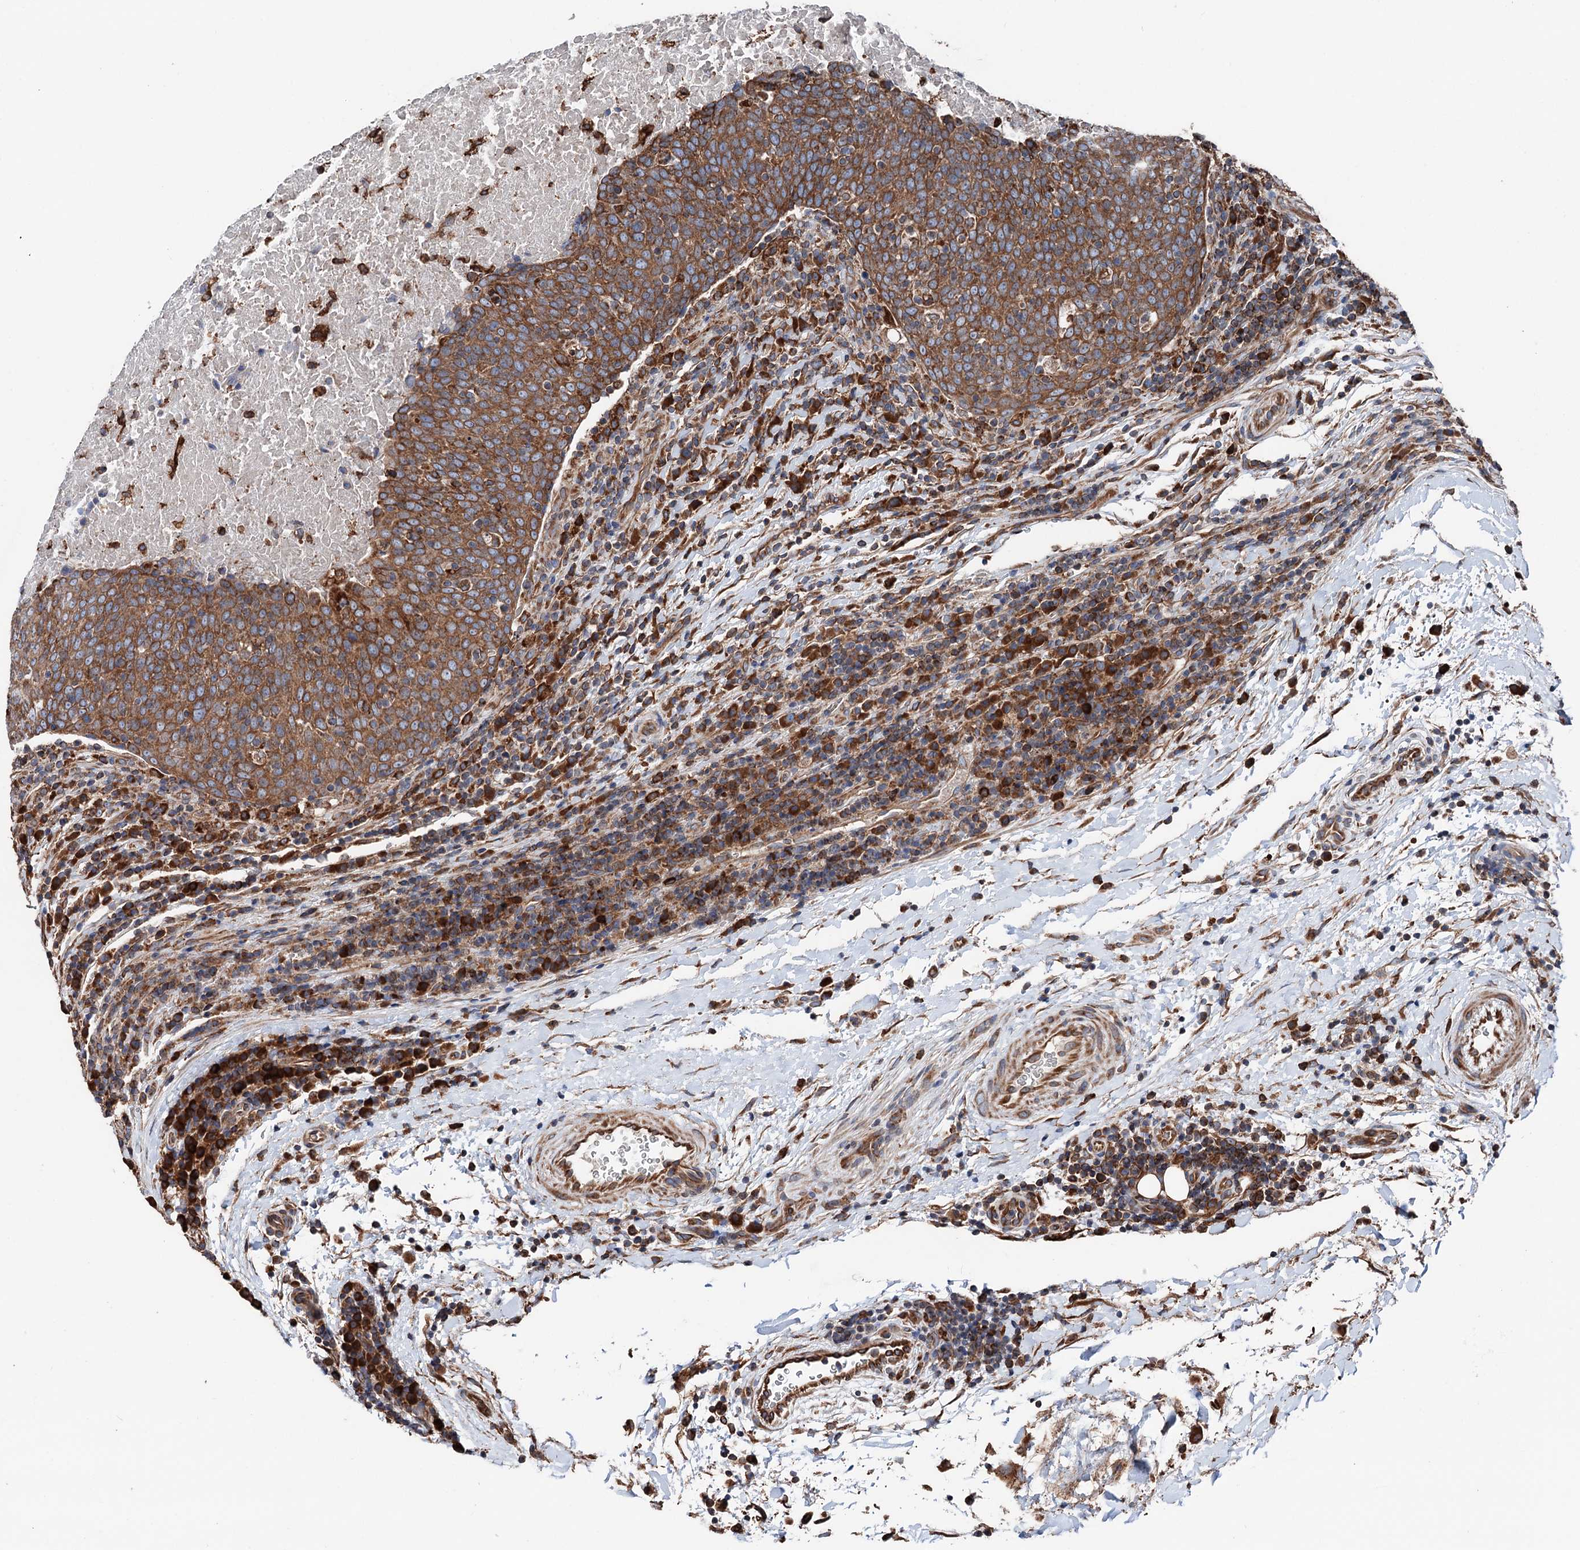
{"staining": {"intensity": "moderate", "quantity": ">75%", "location": "cytoplasmic/membranous"}, "tissue": "head and neck cancer", "cell_type": "Tumor cells", "image_type": "cancer", "snomed": [{"axis": "morphology", "description": "Squamous cell carcinoma, NOS"}, {"axis": "morphology", "description": "Squamous cell carcinoma, metastatic, NOS"}, {"axis": "topography", "description": "Lymph node"}, {"axis": "topography", "description": "Head-Neck"}], "caption": "About >75% of tumor cells in metastatic squamous cell carcinoma (head and neck) show moderate cytoplasmic/membranous protein expression as visualized by brown immunohistochemical staining.", "gene": "ERP29", "patient": {"sex": "male", "age": 62}}